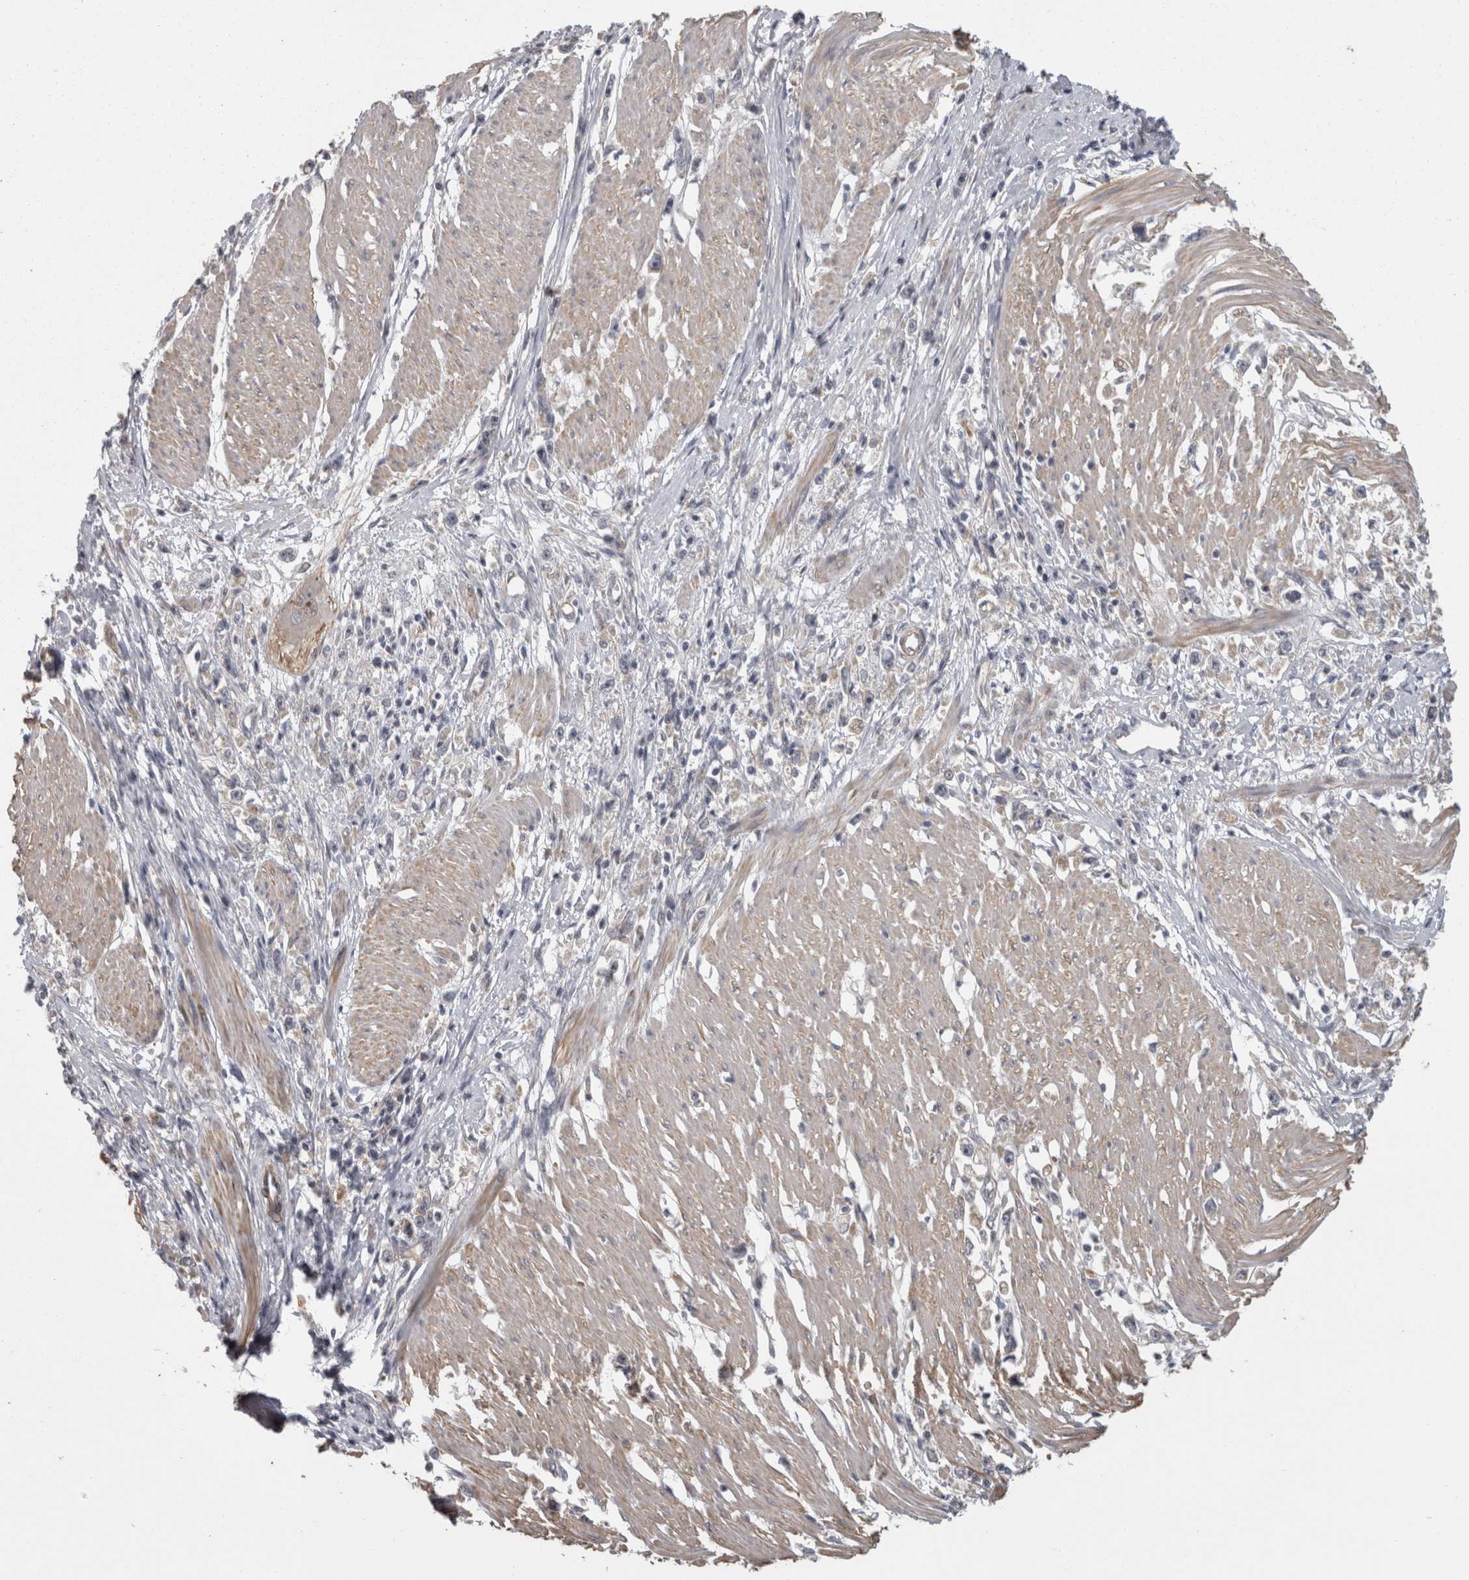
{"staining": {"intensity": "negative", "quantity": "none", "location": "none"}, "tissue": "stomach cancer", "cell_type": "Tumor cells", "image_type": "cancer", "snomed": [{"axis": "morphology", "description": "Adenocarcinoma, NOS"}, {"axis": "topography", "description": "Stomach"}], "caption": "This is an immunohistochemistry (IHC) histopathology image of human stomach cancer (adenocarcinoma). There is no staining in tumor cells.", "gene": "RMDN1", "patient": {"sex": "female", "age": 59}}